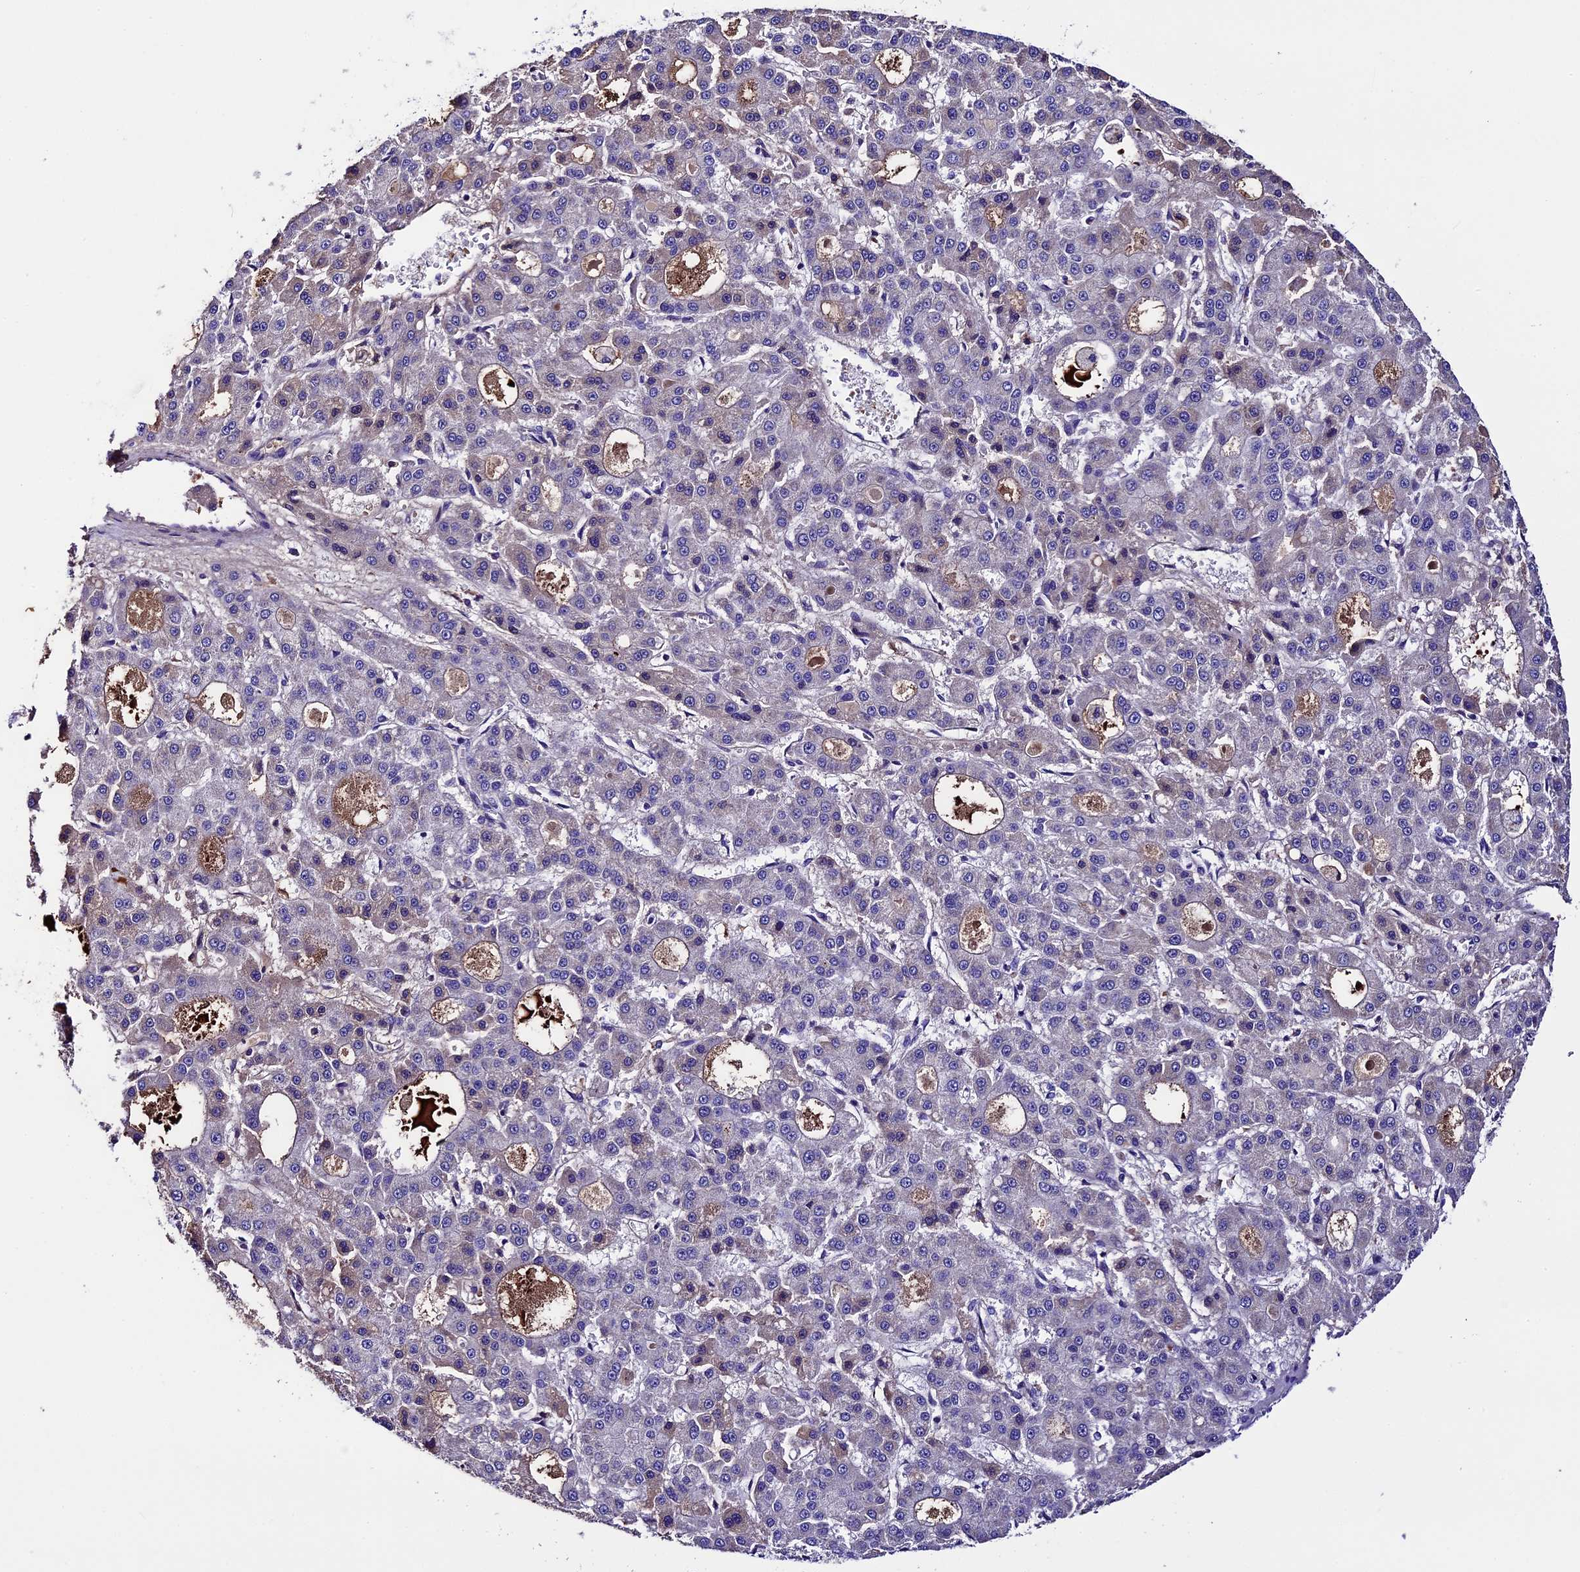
{"staining": {"intensity": "weak", "quantity": "<25%", "location": "cytoplasmic/membranous"}, "tissue": "liver cancer", "cell_type": "Tumor cells", "image_type": "cancer", "snomed": [{"axis": "morphology", "description": "Carcinoma, Hepatocellular, NOS"}, {"axis": "topography", "description": "Liver"}], "caption": "Immunohistochemistry (IHC) histopathology image of neoplastic tissue: liver hepatocellular carcinoma stained with DAB demonstrates no significant protein positivity in tumor cells.", "gene": "TCP11L2", "patient": {"sex": "male", "age": 70}}